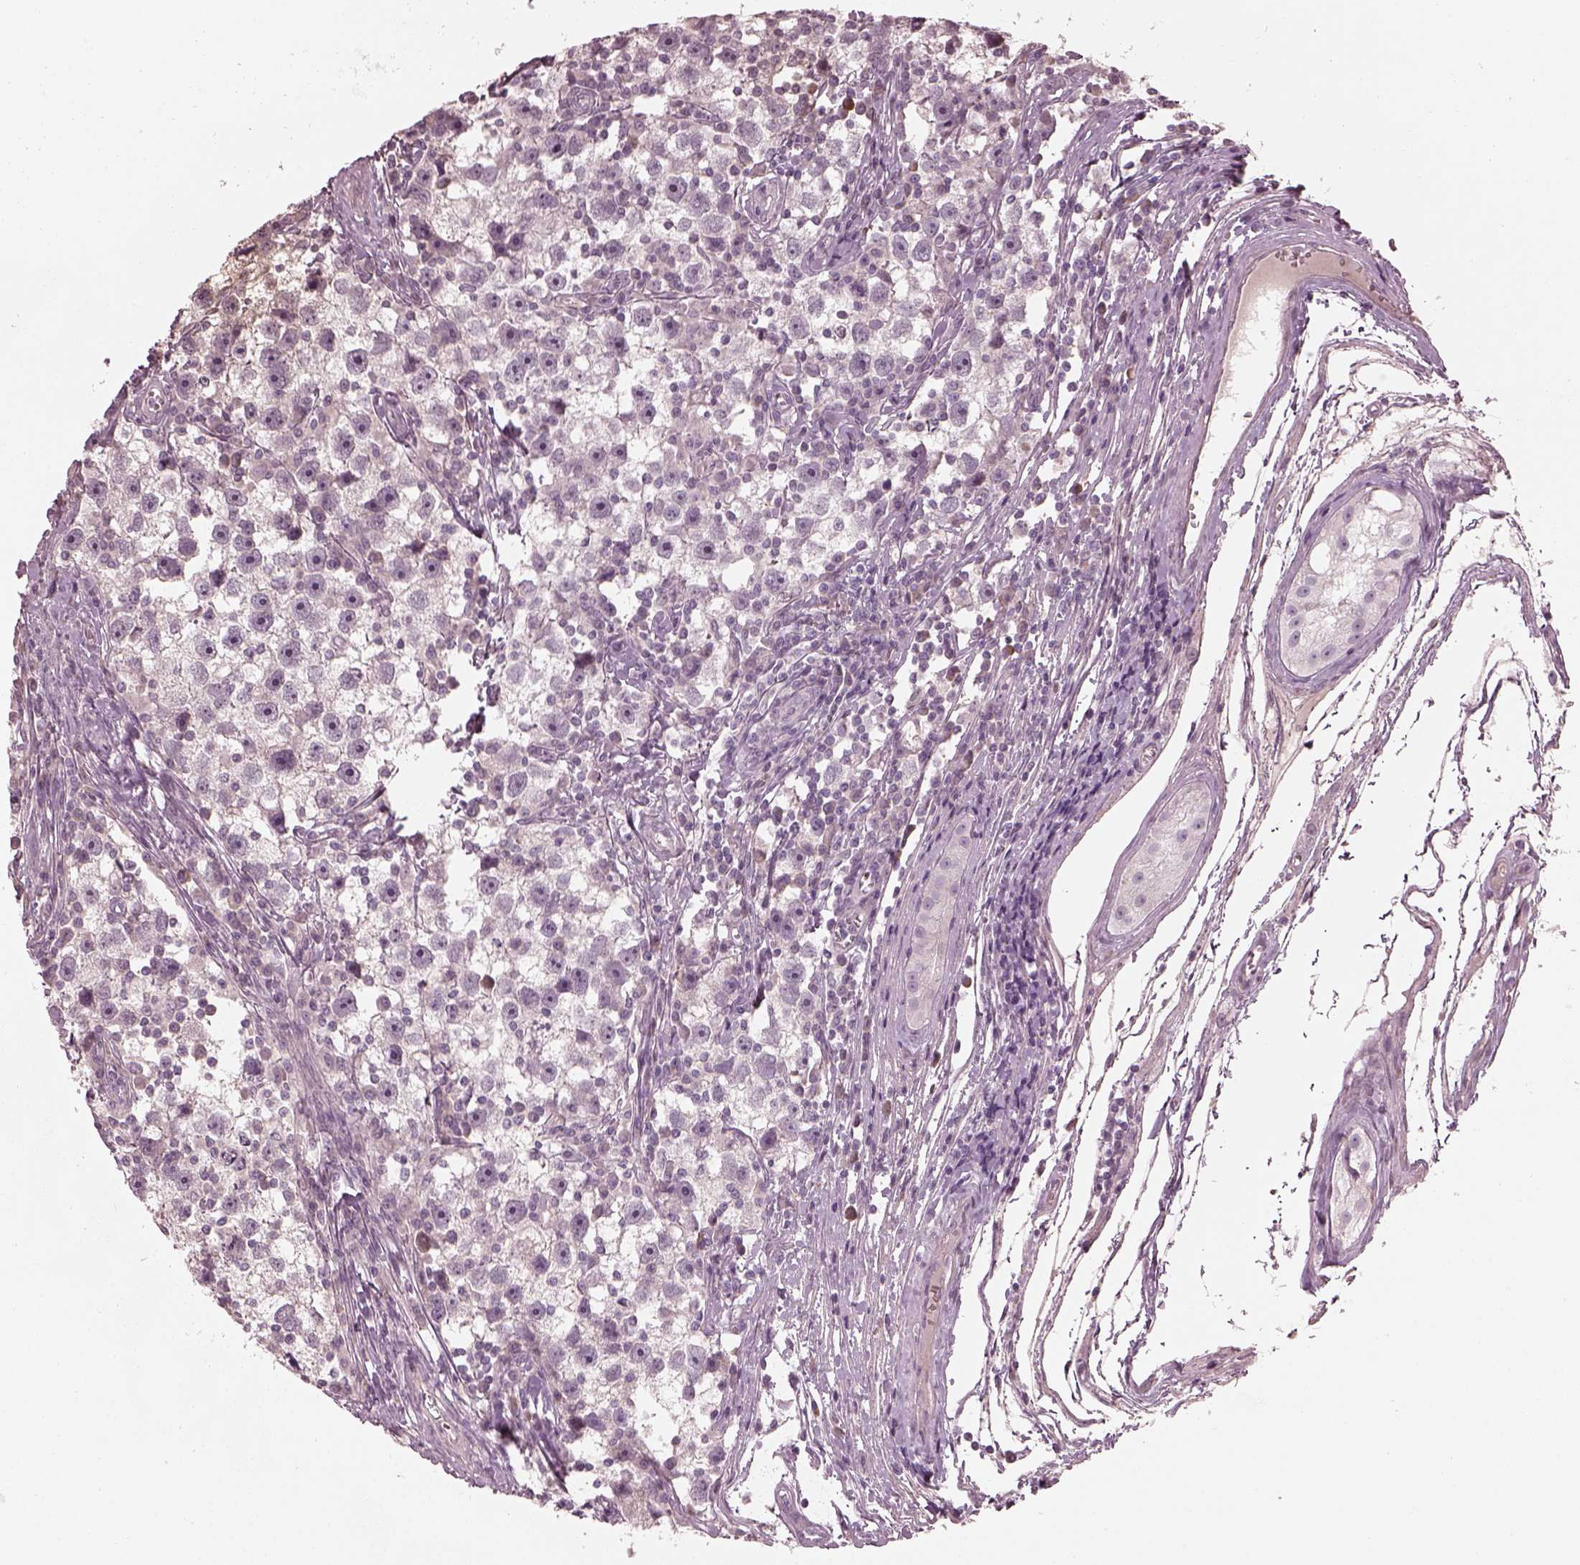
{"staining": {"intensity": "negative", "quantity": "none", "location": "none"}, "tissue": "testis cancer", "cell_type": "Tumor cells", "image_type": "cancer", "snomed": [{"axis": "morphology", "description": "Seminoma, NOS"}, {"axis": "topography", "description": "Testis"}], "caption": "The IHC histopathology image has no significant expression in tumor cells of testis seminoma tissue. The staining is performed using DAB (3,3'-diaminobenzidine) brown chromogen with nuclei counter-stained in using hematoxylin.", "gene": "OPTC", "patient": {"sex": "male", "age": 30}}